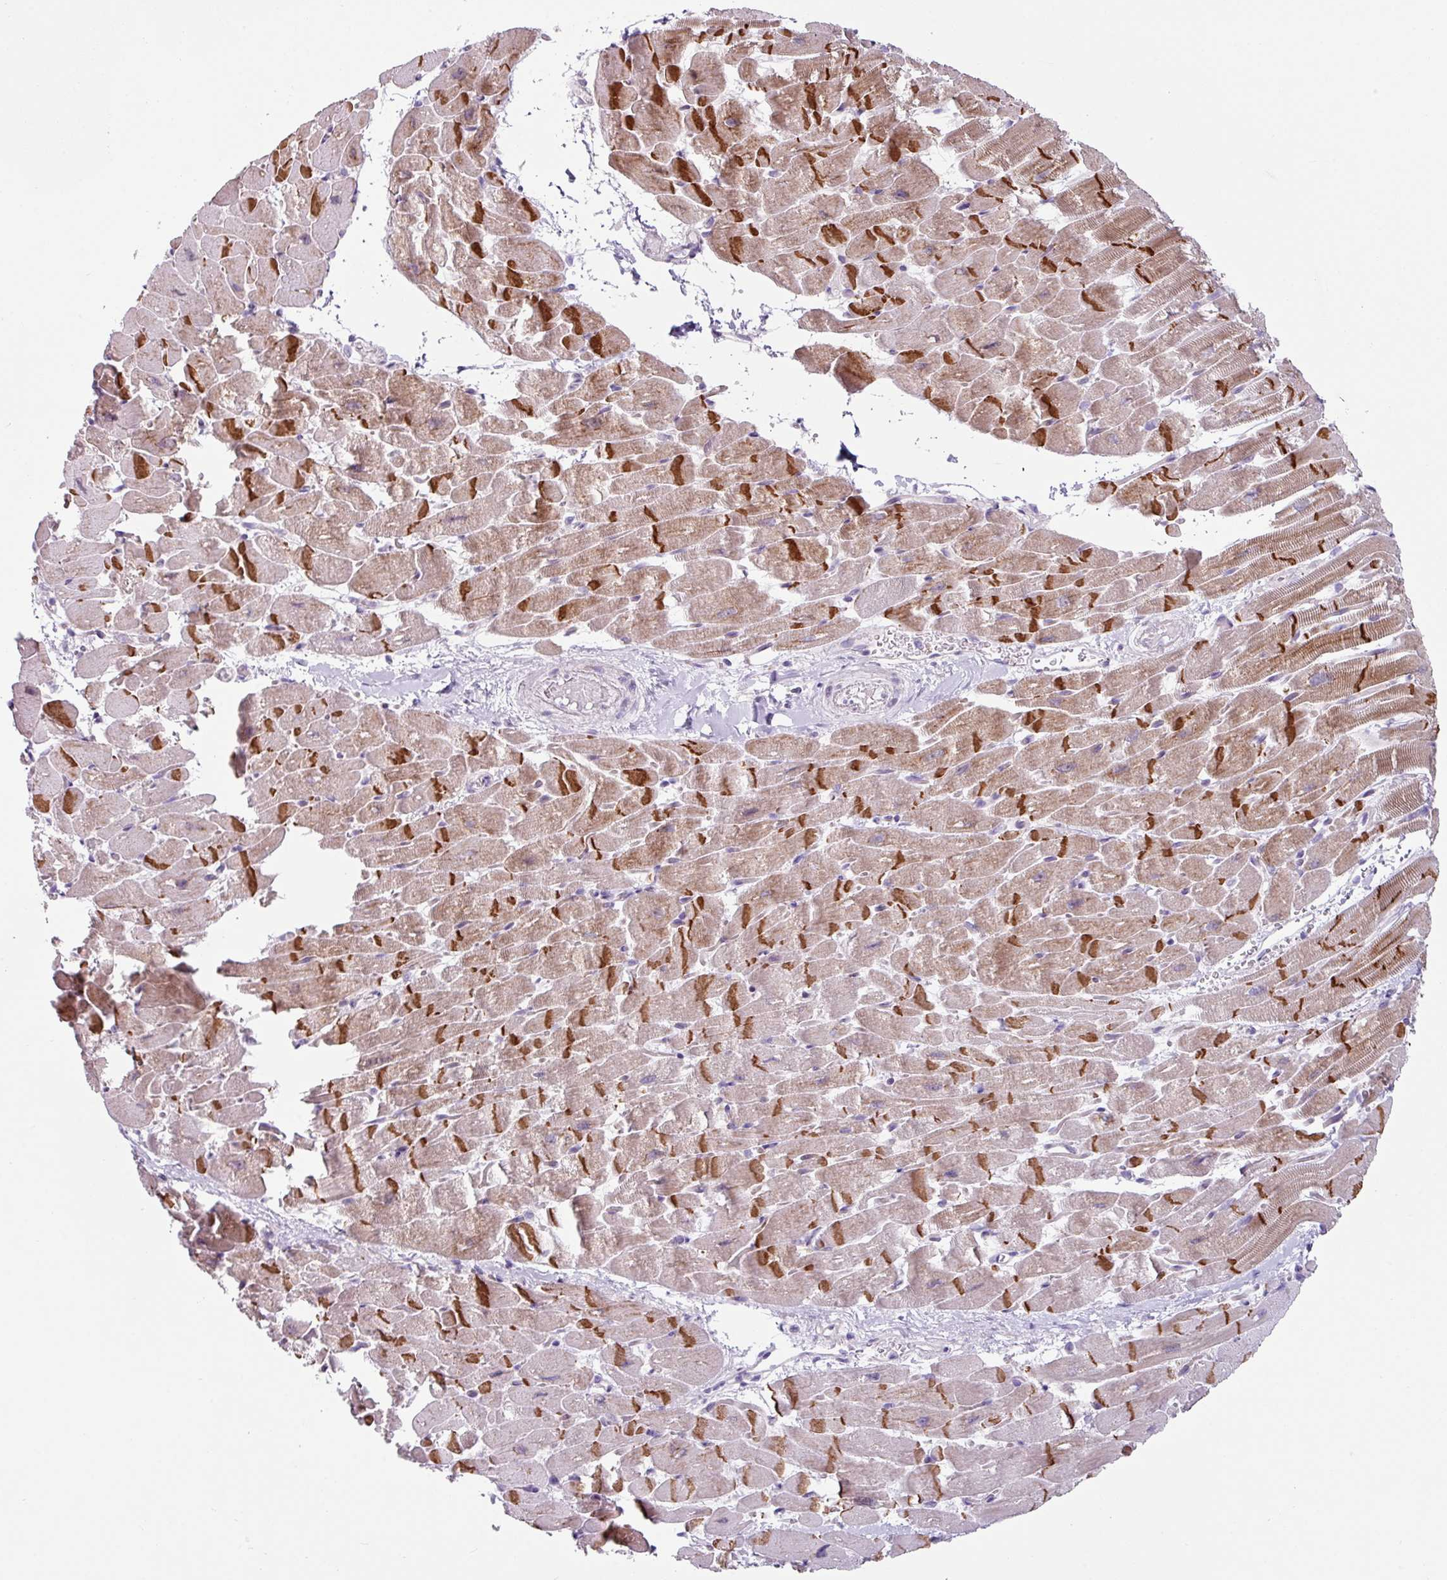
{"staining": {"intensity": "strong", "quantity": ">75%", "location": "cytoplasmic/membranous"}, "tissue": "heart muscle", "cell_type": "Cardiomyocytes", "image_type": "normal", "snomed": [{"axis": "morphology", "description": "Normal tissue, NOS"}, {"axis": "topography", "description": "Heart"}], "caption": "The histopathology image demonstrates staining of unremarkable heart muscle, revealing strong cytoplasmic/membranous protein expression (brown color) within cardiomyocytes. (Brightfield microscopy of DAB IHC at high magnification).", "gene": "TRA2A", "patient": {"sex": "male", "age": 37}}